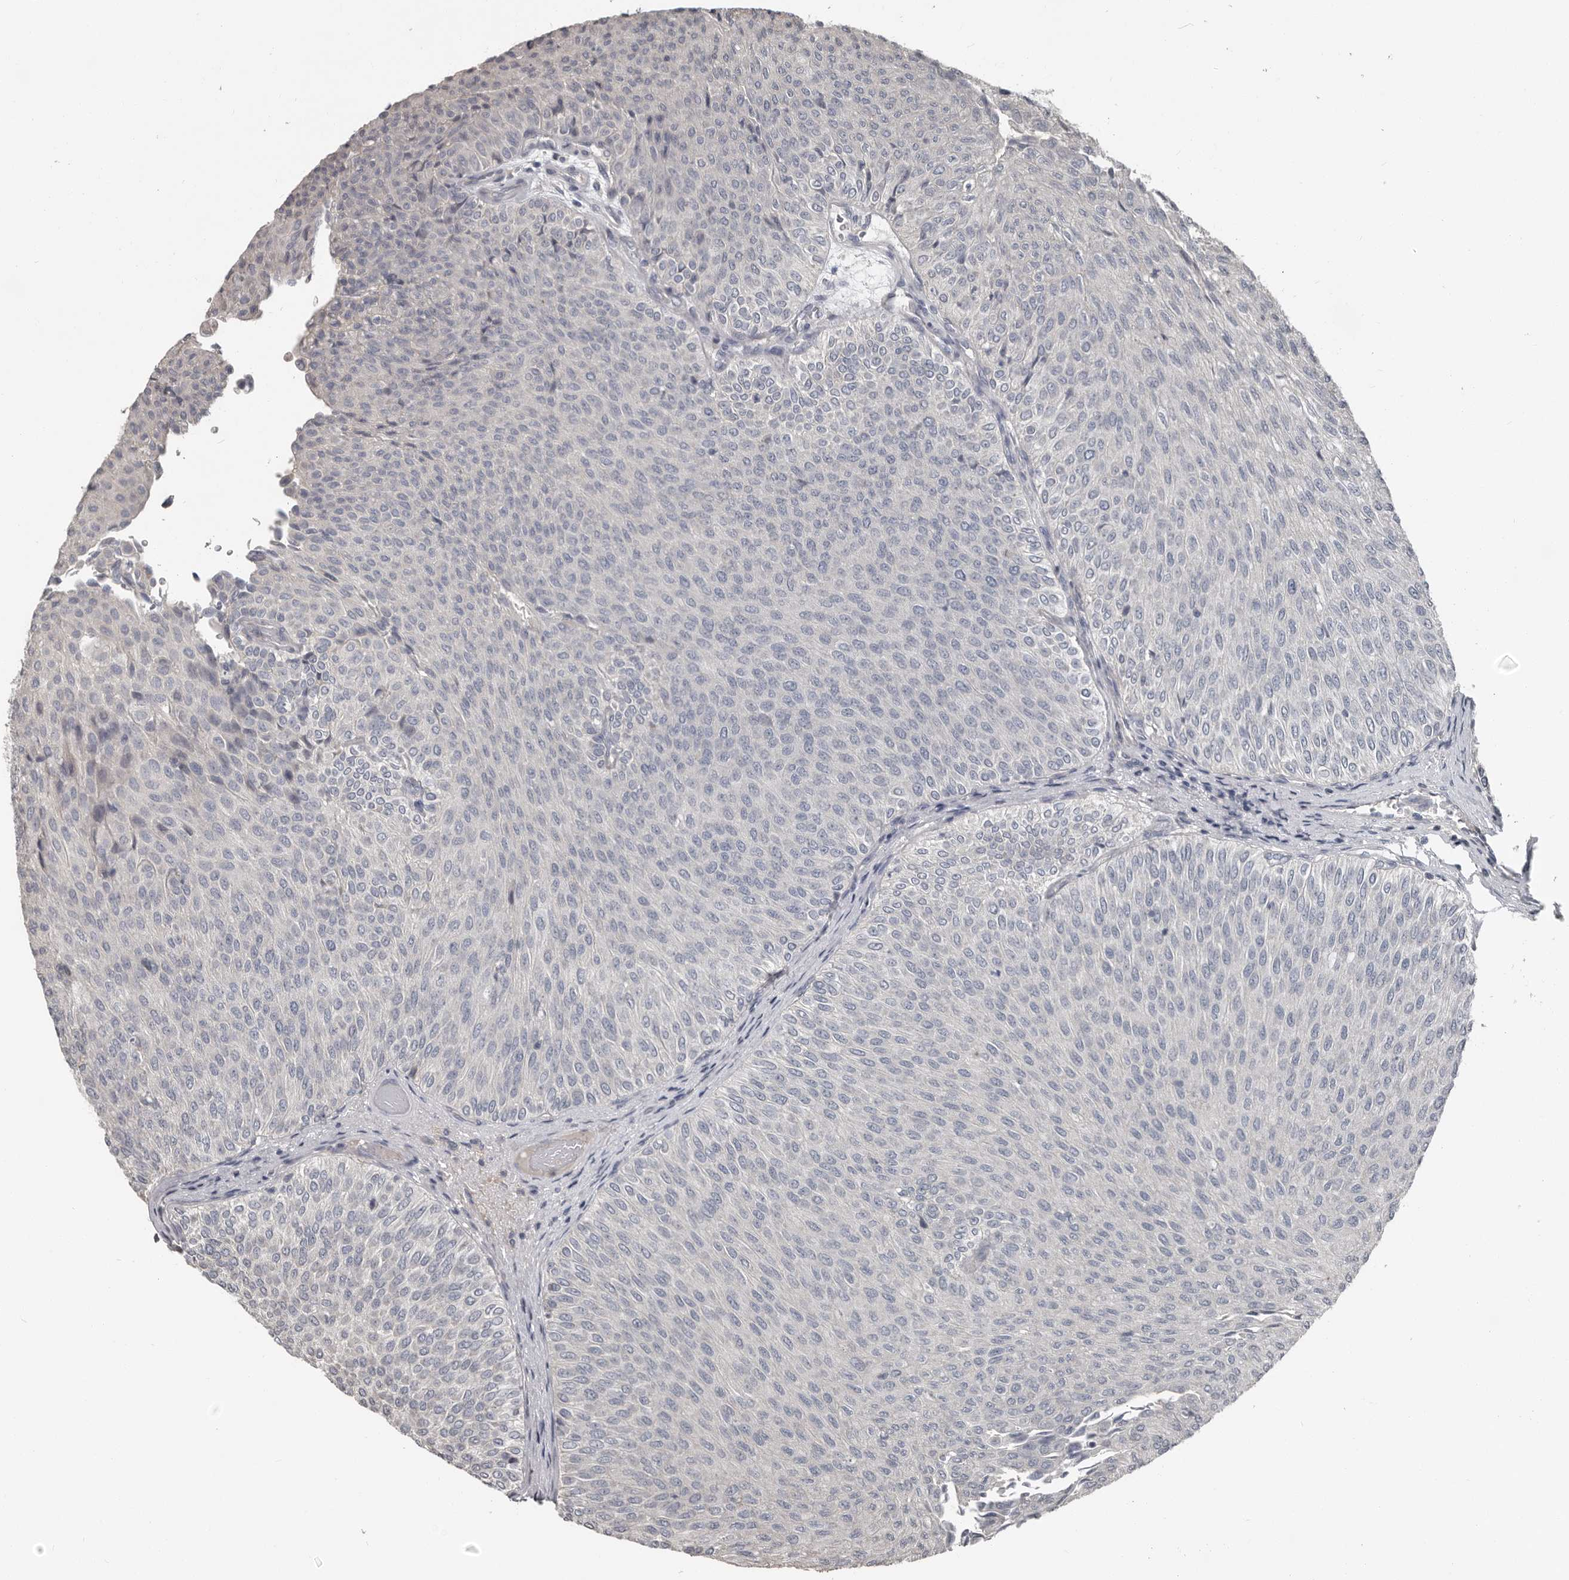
{"staining": {"intensity": "negative", "quantity": "none", "location": "none"}, "tissue": "urothelial cancer", "cell_type": "Tumor cells", "image_type": "cancer", "snomed": [{"axis": "morphology", "description": "Urothelial carcinoma, Low grade"}, {"axis": "topography", "description": "Urinary bladder"}], "caption": "IHC photomicrograph of human urothelial carcinoma (low-grade) stained for a protein (brown), which displays no staining in tumor cells.", "gene": "CA6", "patient": {"sex": "male", "age": 78}}